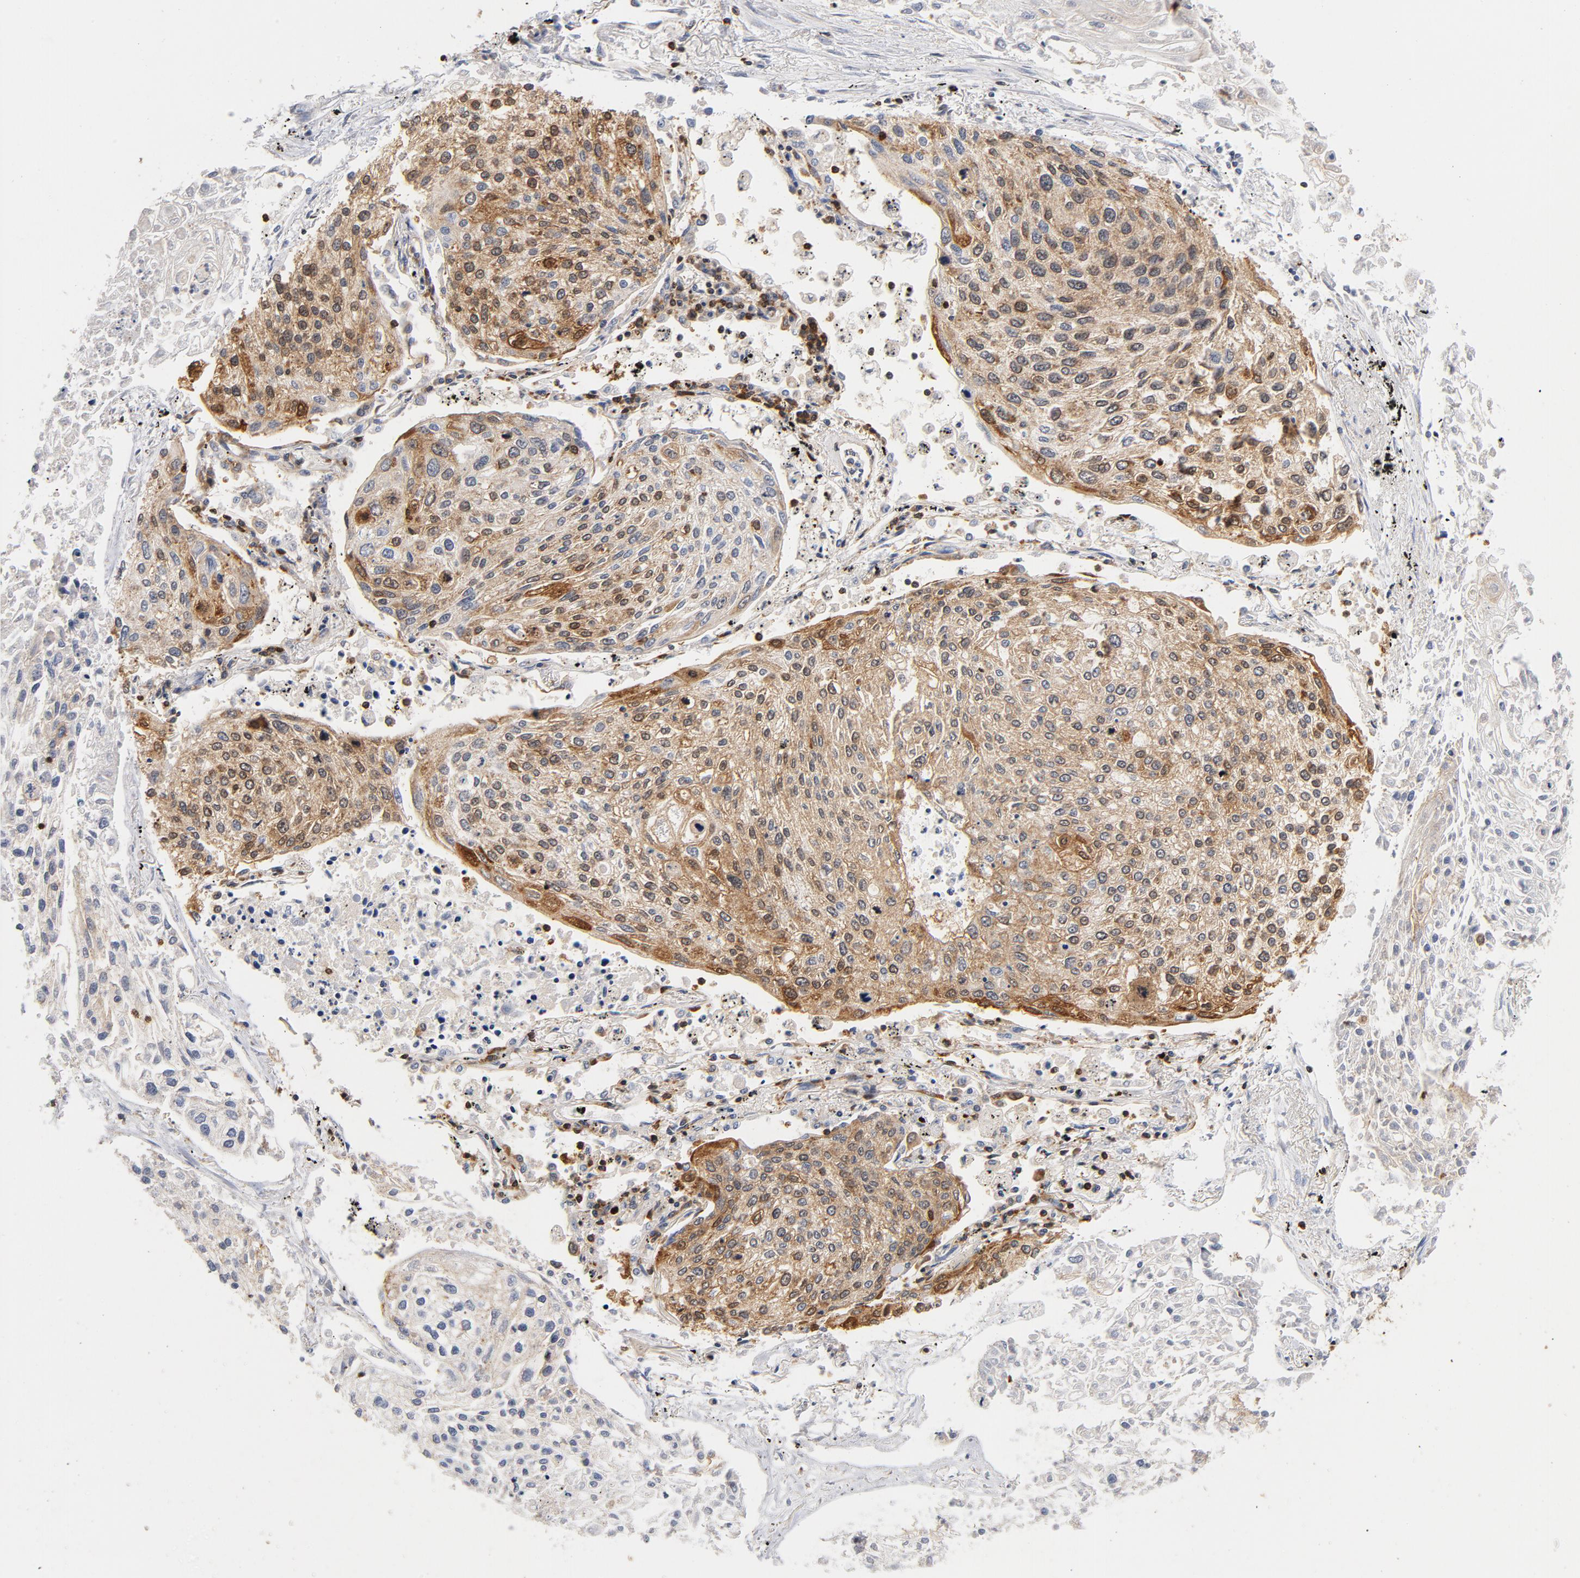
{"staining": {"intensity": "weak", "quantity": ">75%", "location": "cytoplasmic/membranous"}, "tissue": "lung cancer", "cell_type": "Tumor cells", "image_type": "cancer", "snomed": [{"axis": "morphology", "description": "Squamous cell carcinoma, NOS"}, {"axis": "topography", "description": "Lung"}], "caption": "This micrograph exhibits immunohistochemistry (IHC) staining of human lung squamous cell carcinoma, with low weak cytoplasmic/membranous expression in approximately >75% of tumor cells.", "gene": "EZR", "patient": {"sex": "male", "age": 75}}